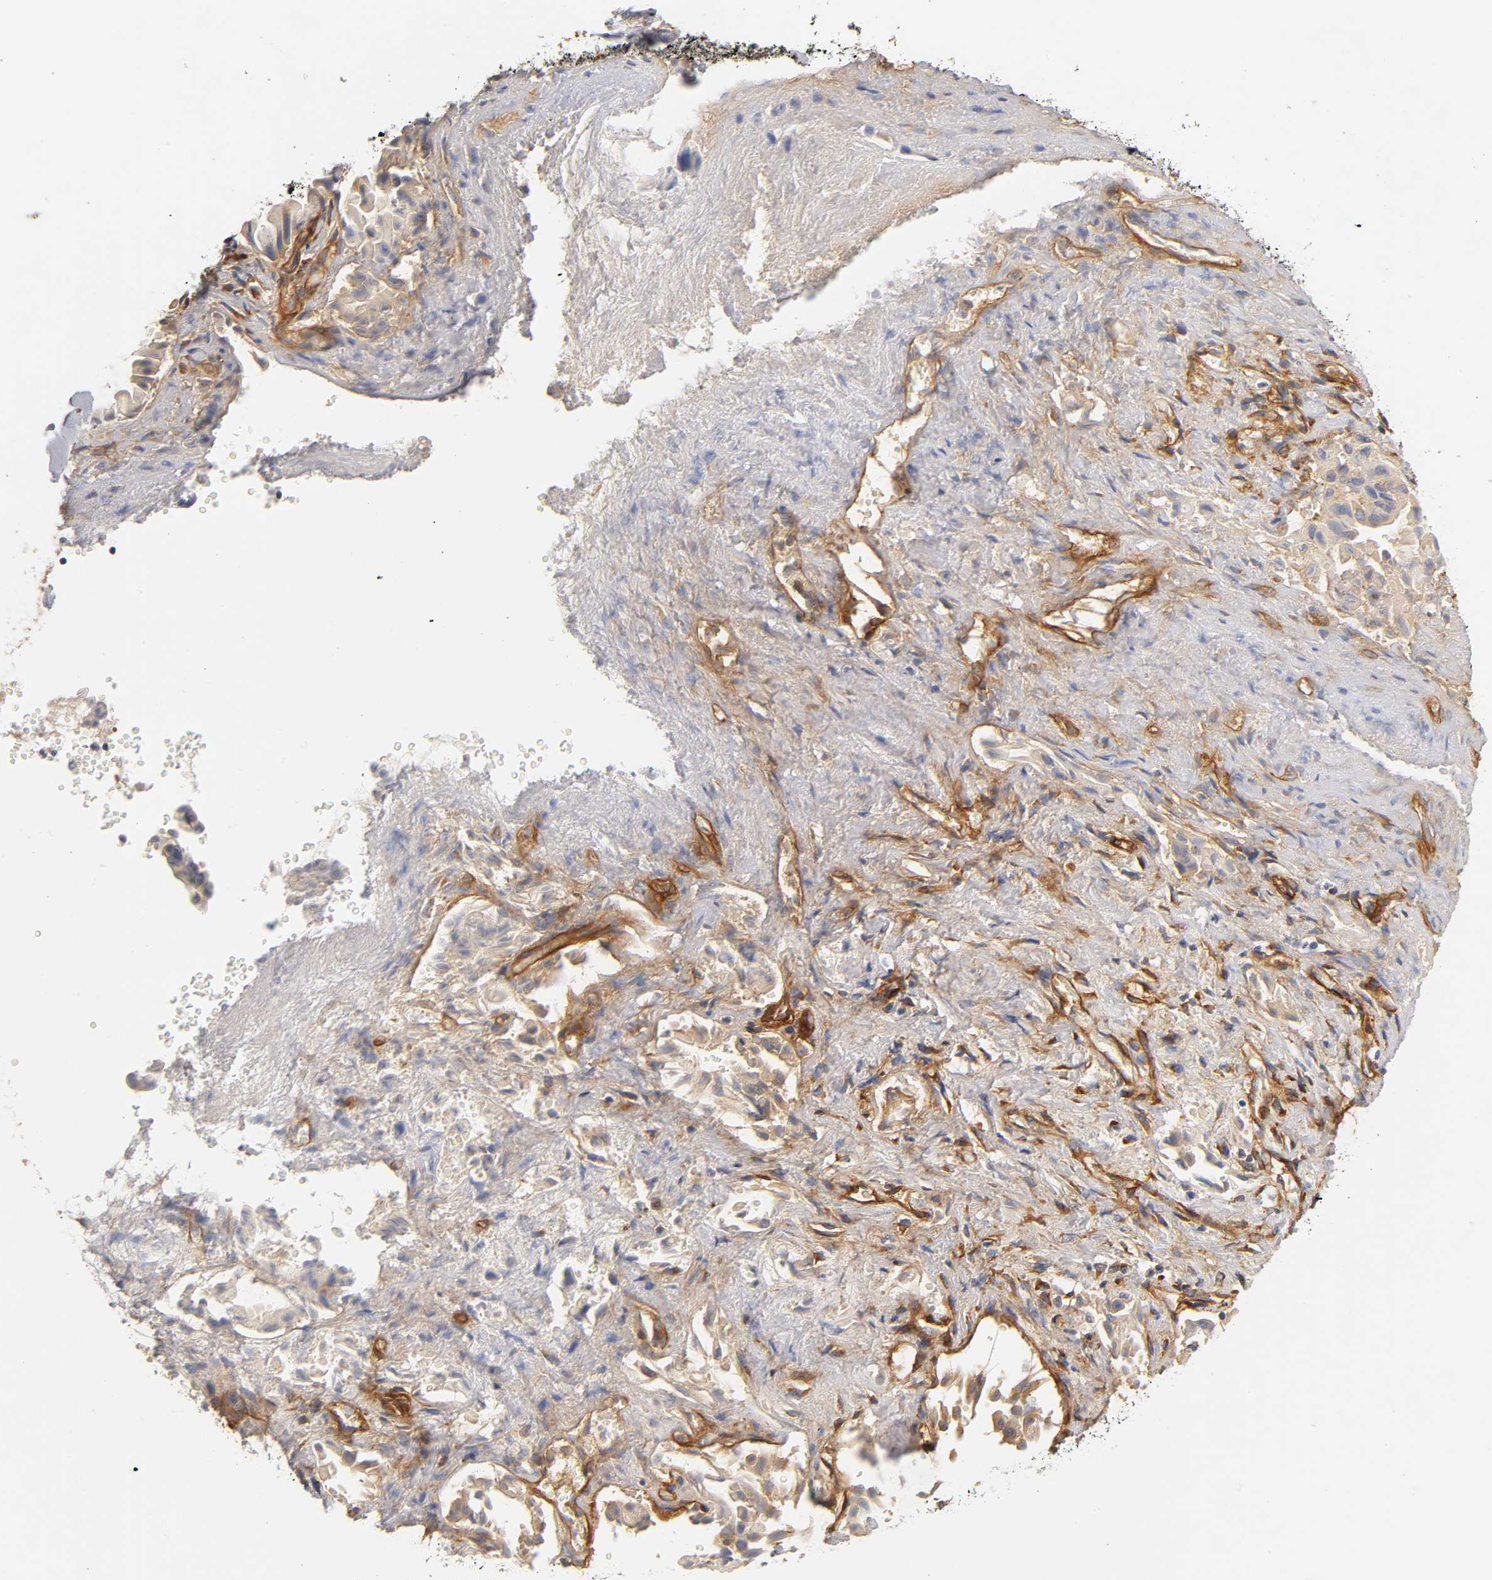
{"staining": {"intensity": "weak", "quantity": ">75%", "location": "cytoplasmic/membranous"}, "tissue": "liver cancer", "cell_type": "Tumor cells", "image_type": "cancer", "snomed": [{"axis": "morphology", "description": "Cholangiocarcinoma"}, {"axis": "topography", "description": "Liver"}], "caption": "A brown stain labels weak cytoplasmic/membranous positivity of a protein in human liver cancer (cholangiocarcinoma) tumor cells.", "gene": "LAMB1", "patient": {"sex": "male", "age": 58}}